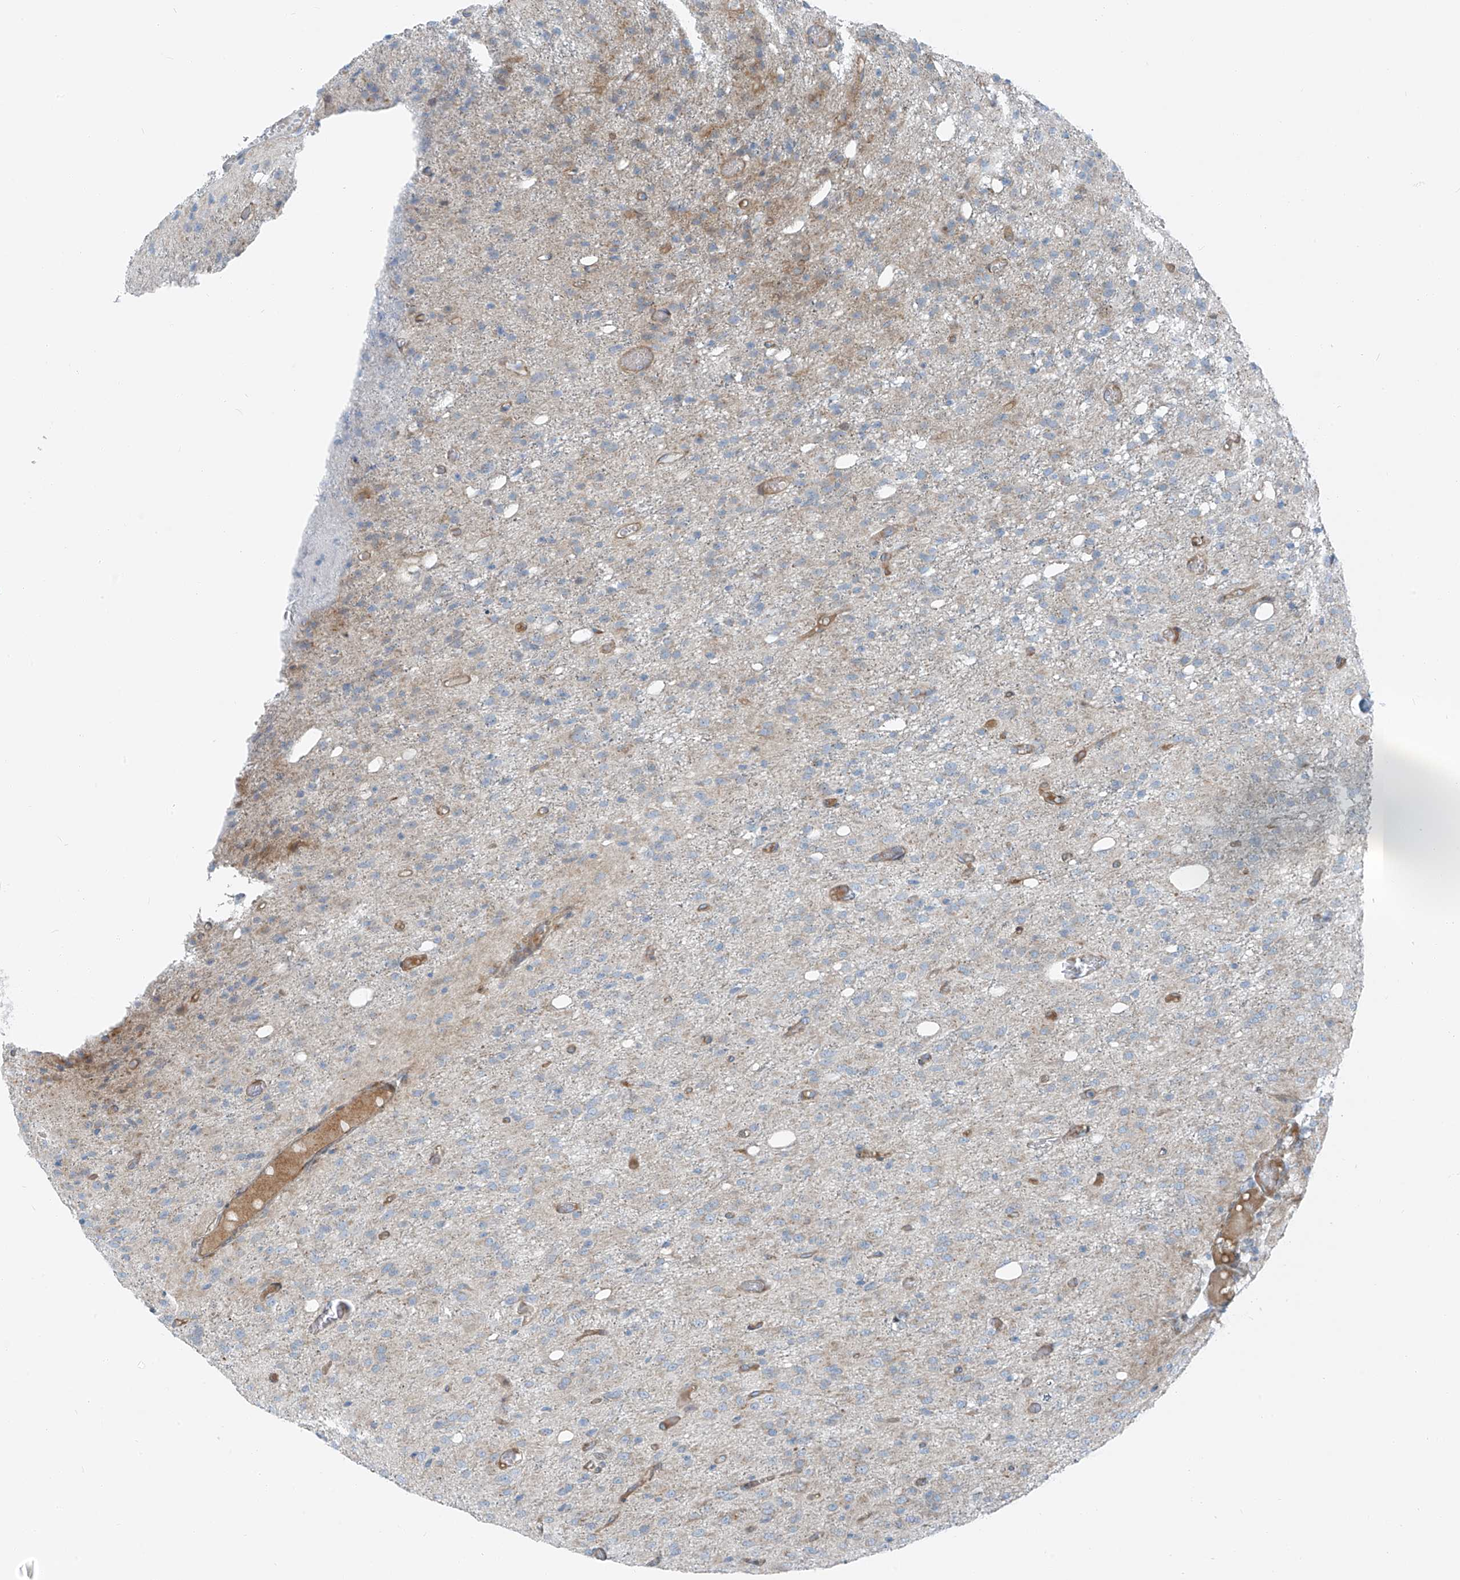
{"staining": {"intensity": "negative", "quantity": "none", "location": "none"}, "tissue": "glioma", "cell_type": "Tumor cells", "image_type": "cancer", "snomed": [{"axis": "morphology", "description": "Glioma, malignant, High grade"}, {"axis": "topography", "description": "Brain"}], "caption": "This is a photomicrograph of immunohistochemistry staining of glioma, which shows no expression in tumor cells. The staining was performed using DAB (3,3'-diaminobenzidine) to visualize the protein expression in brown, while the nuclei were stained in blue with hematoxylin (Magnification: 20x).", "gene": "HIC2", "patient": {"sex": "female", "age": 59}}